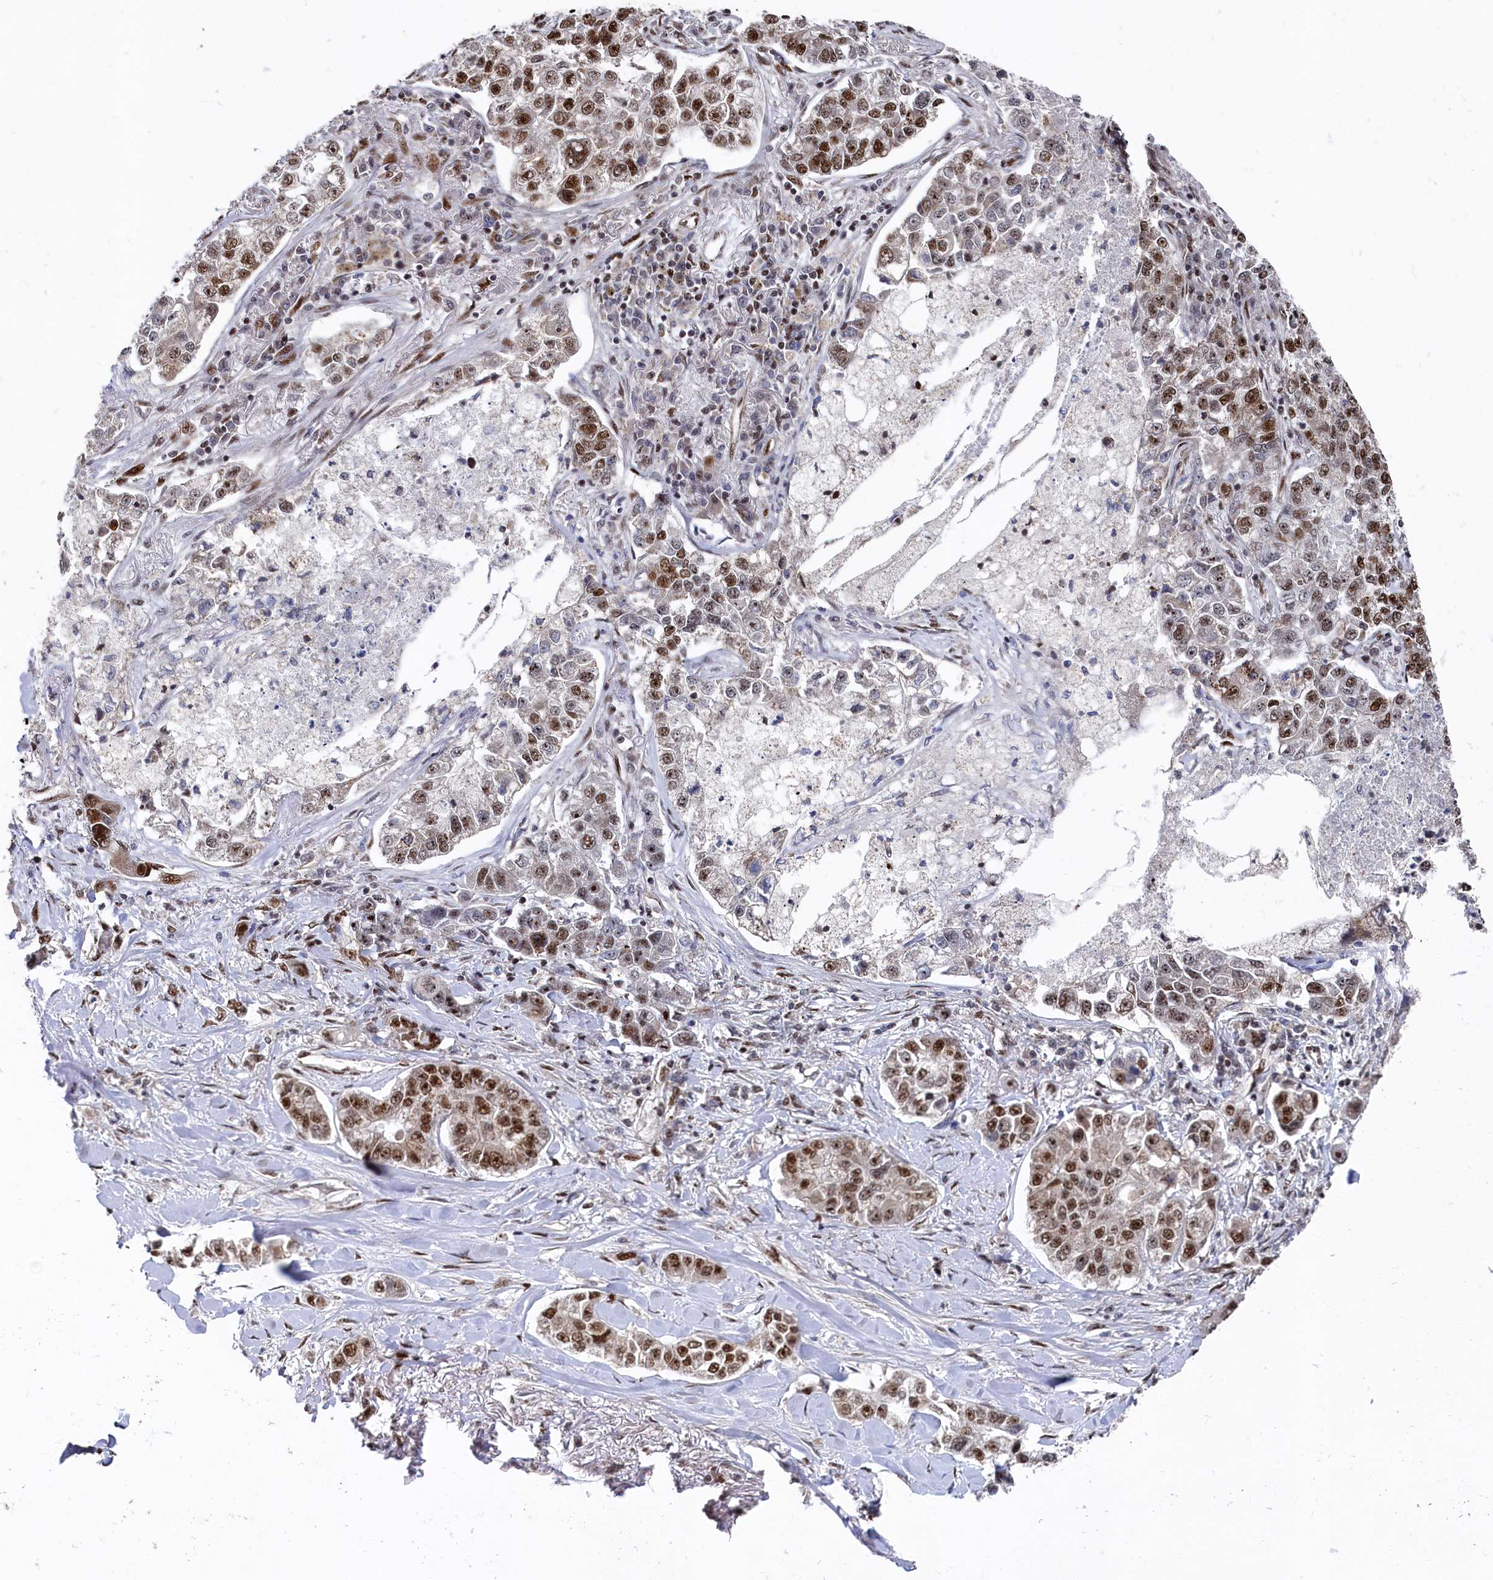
{"staining": {"intensity": "moderate", "quantity": ">75%", "location": "nuclear"}, "tissue": "lung cancer", "cell_type": "Tumor cells", "image_type": "cancer", "snomed": [{"axis": "morphology", "description": "Adenocarcinoma, NOS"}, {"axis": "topography", "description": "Lung"}], "caption": "IHC micrograph of neoplastic tissue: adenocarcinoma (lung) stained using immunohistochemistry demonstrates medium levels of moderate protein expression localized specifically in the nuclear of tumor cells, appearing as a nuclear brown color.", "gene": "BUB3", "patient": {"sex": "male", "age": 49}}